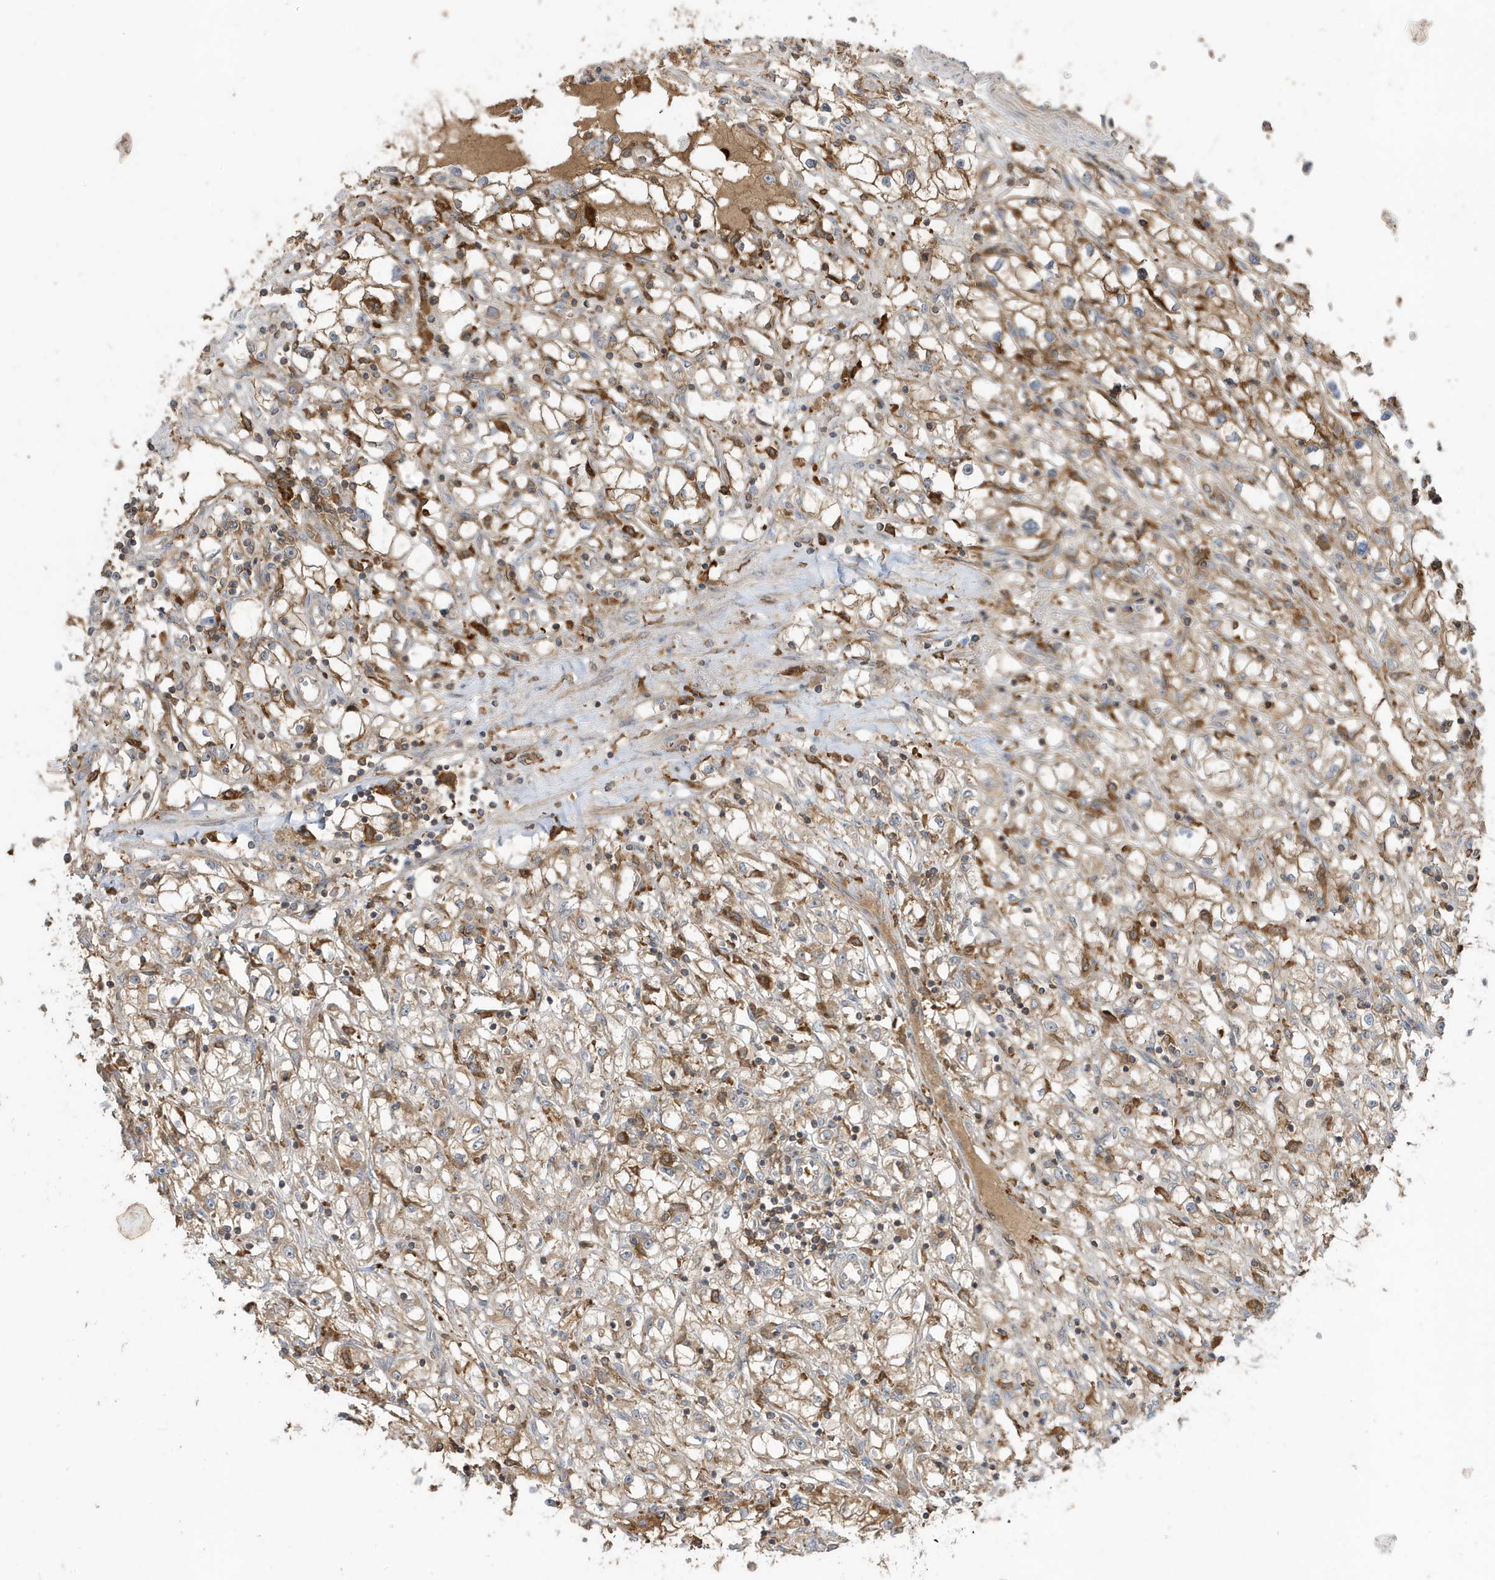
{"staining": {"intensity": "moderate", "quantity": ">75%", "location": "cytoplasmic/membranous"}, "tissue": "renal cancer", "cell_type": "Tumor cells", "image_type": "cancer", "snomed": [{"axis": "morphology", "description": "Adenocarcinoma, NOS"}, {"axis": "topography", "description": "Kidney"}], "caption": "The immunohistochemical stain shows moderate cytoplasmic/membranous staining in tumor cells of adenocarcinoma (renal) tissue.", "gene": "ABTB1", "patient": {"sex": "male", "age": 56}}